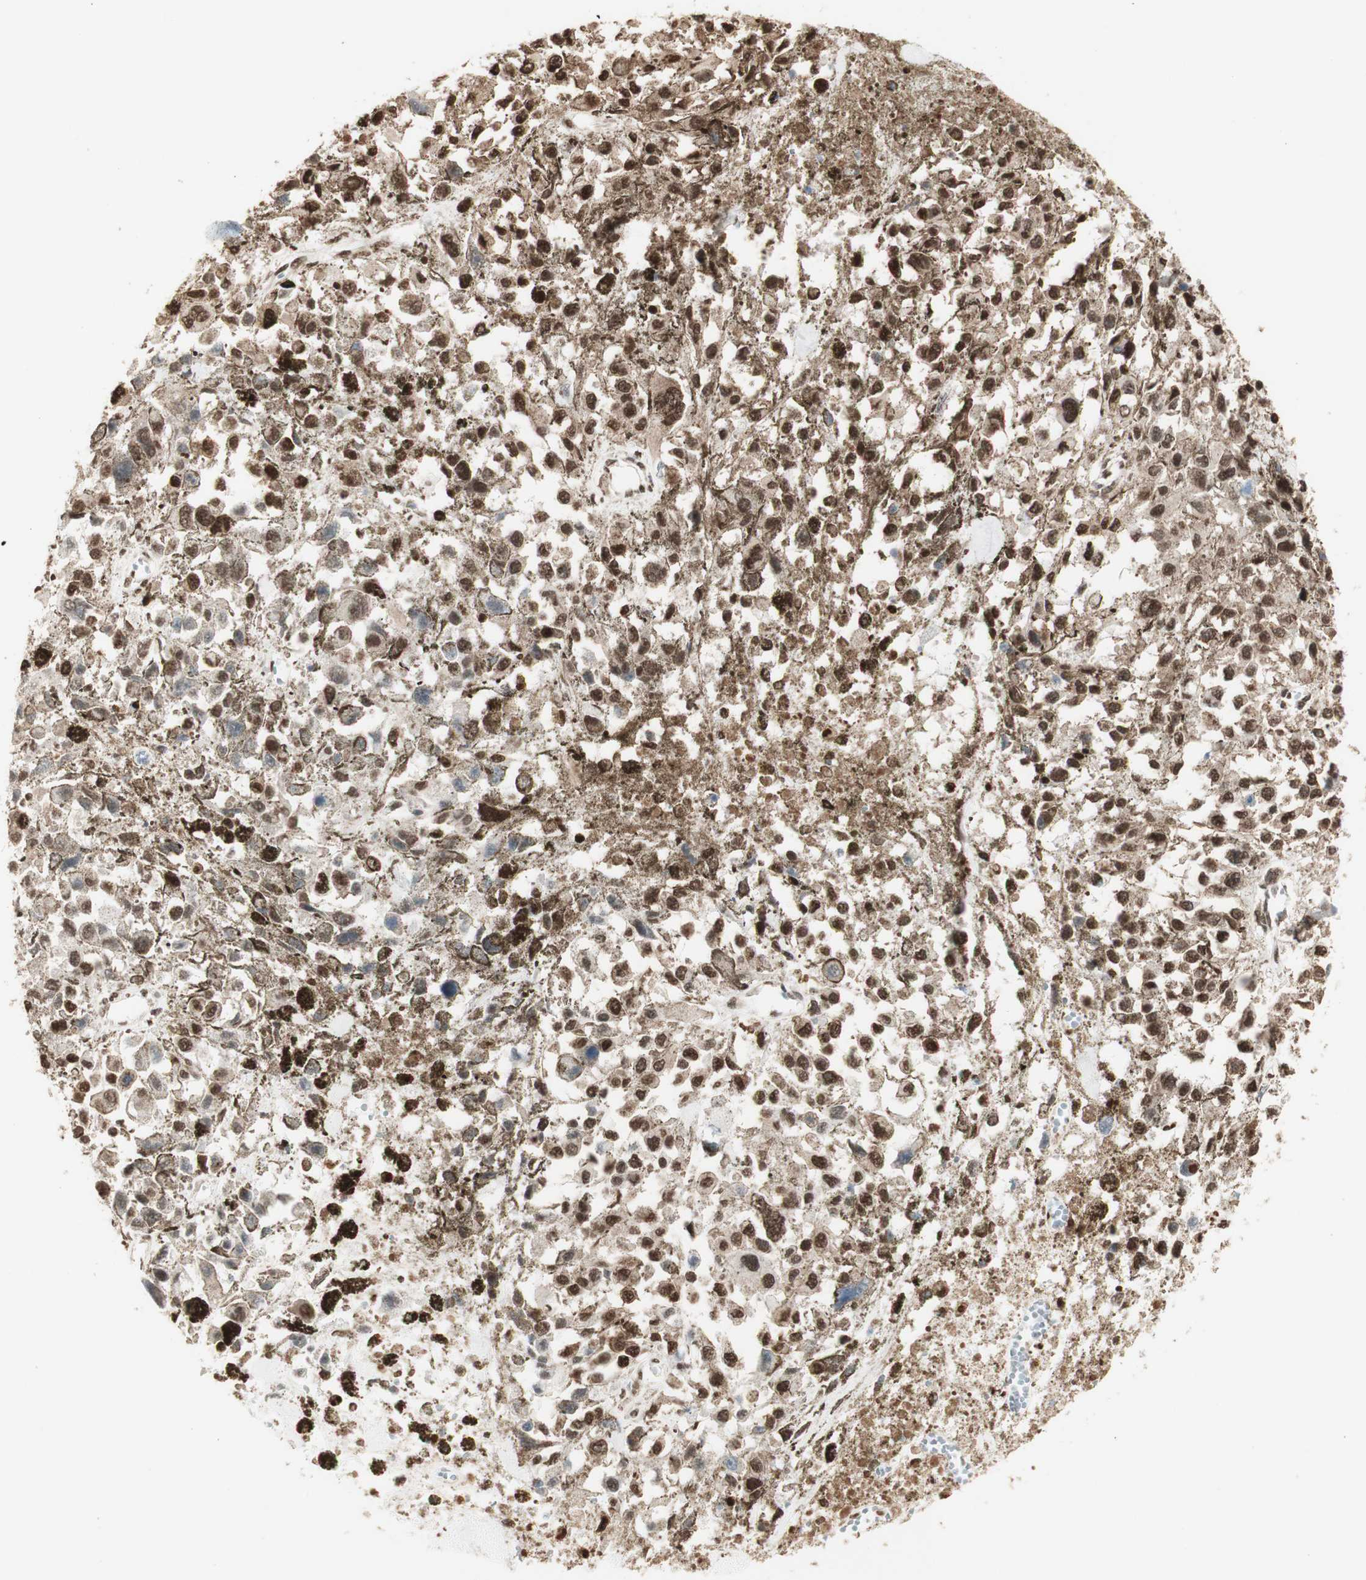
{"staining": {"intensity": "moderate", "quantity": ">75%", "location": "cytoplasmic/membranous,nuclear"}, "tissue": "melanoma", "cell_type": "Tumor cells", "image_type": "cancer", "snomed": [{"axis": "morphology", "description": "Malignant melanoma, Metastatic site"}, {"axis": "topography", "description": "Lymph node"}], "caption": "Human melanoma stained for a protein (brown) demonstrates moderate cytoplasmic/membranous and nuclear positive staining in approximately >75% of tumor cells.", "gene": "HNRNPA2B1", "patient": {"sex": "male", "age": 59}}